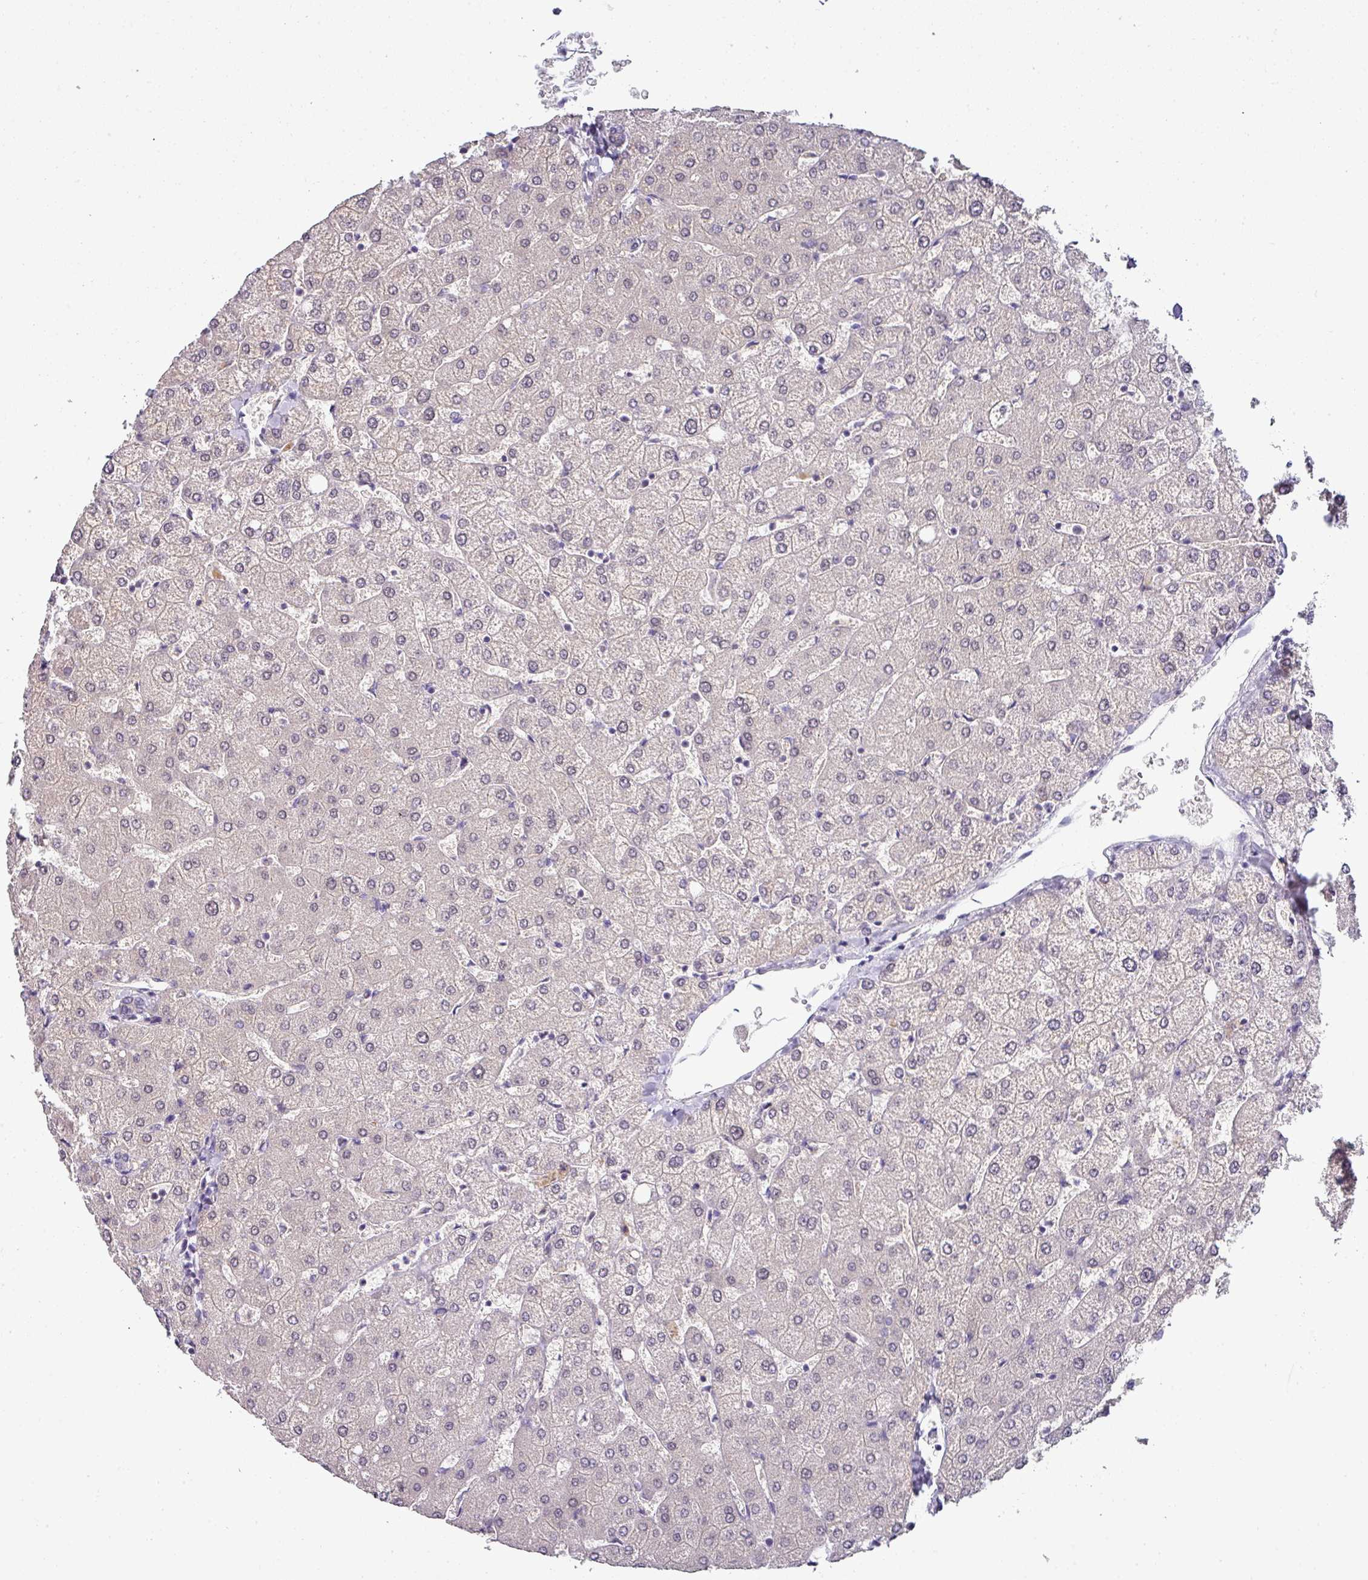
{"staining": {"intensity": "negative", "quantity": "none", "location": "none"}, "tissue": "liver", "cell_type": "Cholangiocytes", "image_type": "normal", "snomed": [{"axis": "morphology", "description": "Normal tissue, NOS"}, {"axis": "topography", "description": "Liver"}], "caption": "This is a micrograph of immunohistochemistry staining of benign liver, which shows no staining in cholangiocytes. Nuclei are stained in blue.", "gene": "NAPSA", "patient": {"sex": "female", "age": 54}}